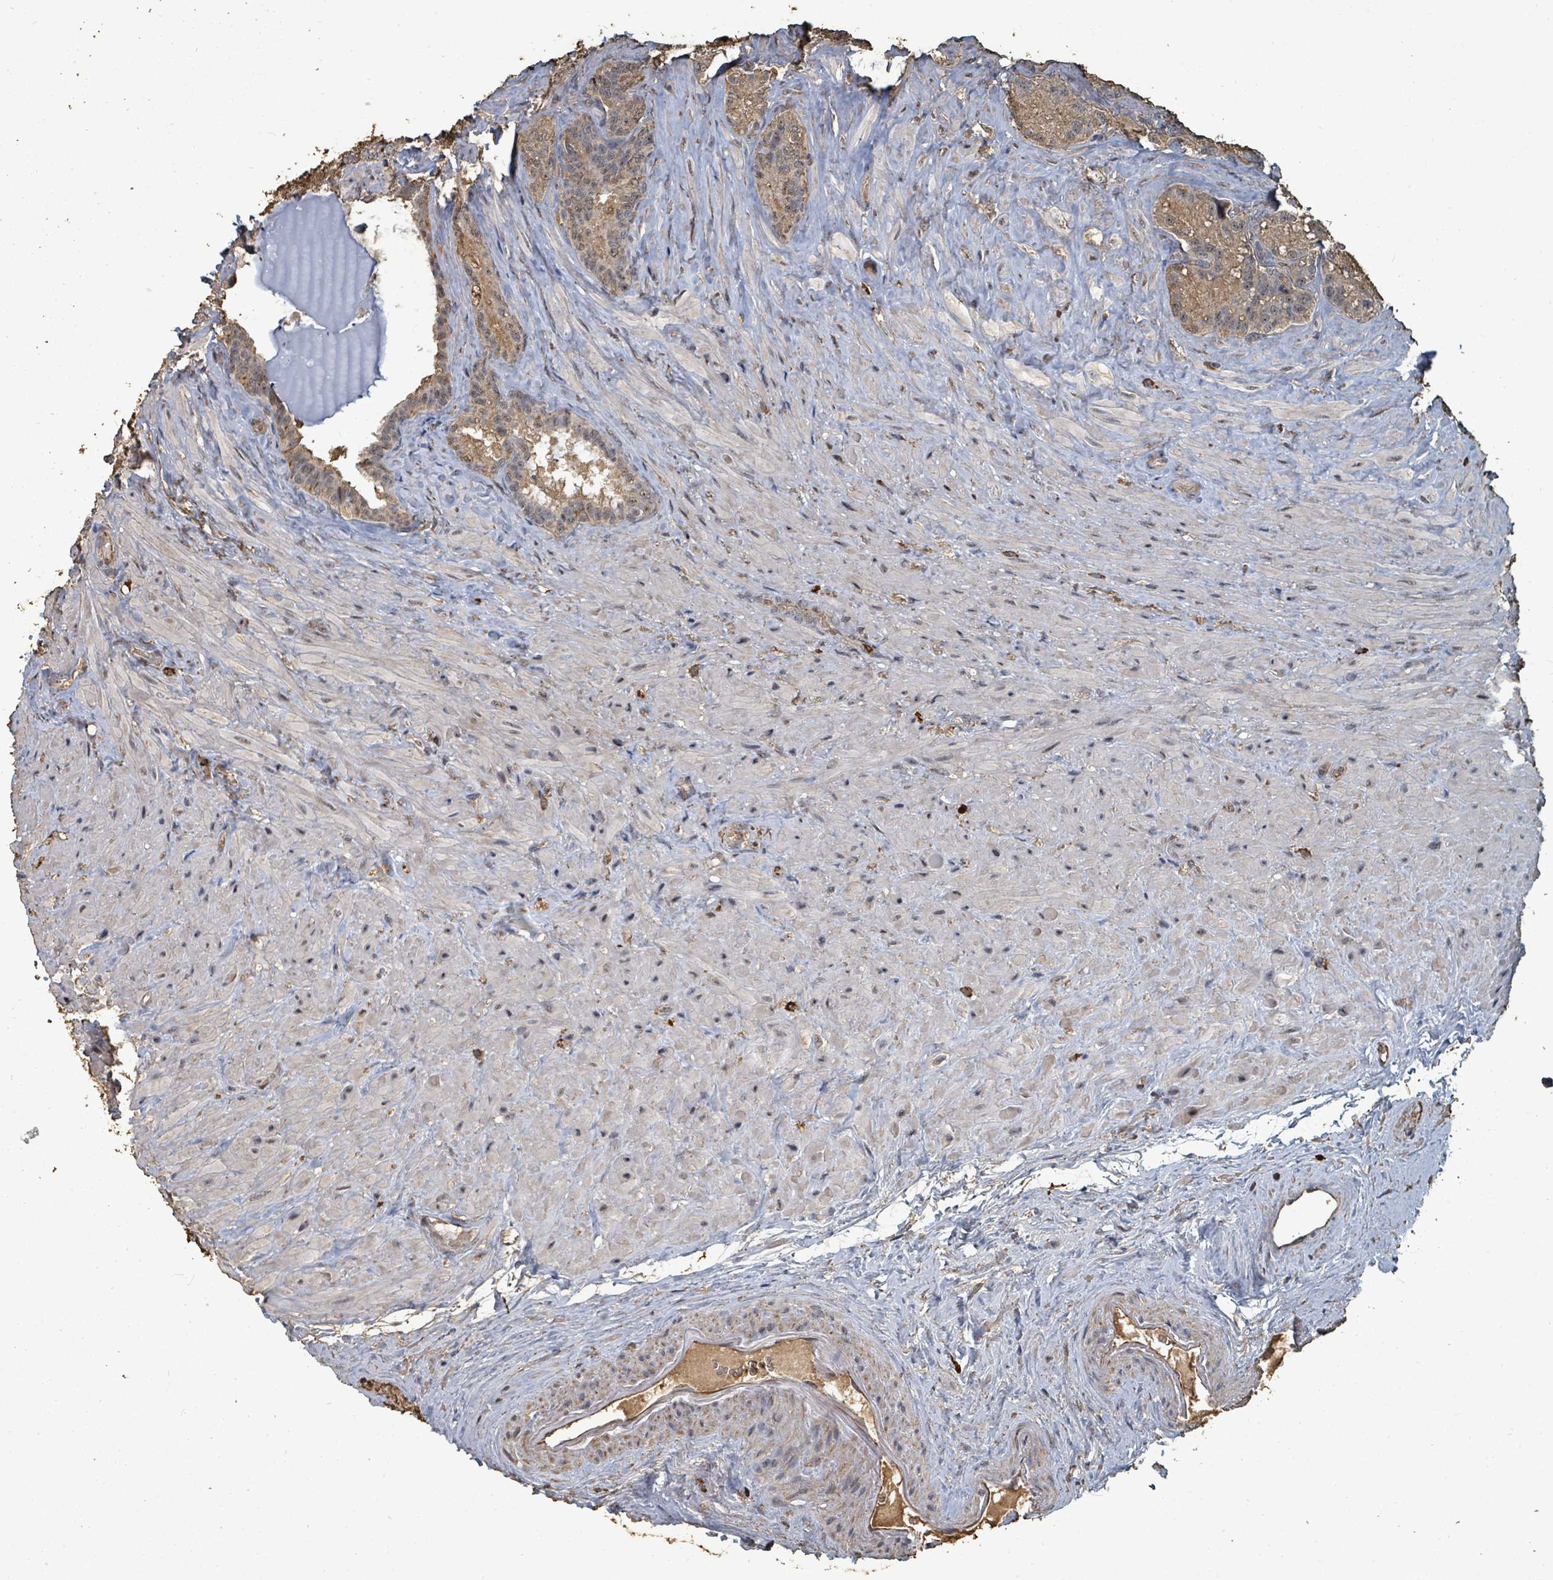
{"staining": {"intensity": "moderate", "quantity": "25%-75%", "location": "cytoplasmic/membranous"}, "tissue": "seminal vesicle", "cell_type": "Glandular cells", "image_type": "normal", "snomed": [{"axis": "morphology", "description": "Normal tissue, NOS"}, {"axis": "topography", "description": "Seminal veicle"}], "caption": "Unremarkable seminal vesicle displays moderate cytoplasmic/membranous staining in about 25%-75% of glandular cells, visualized by immunohistochemistry. The staining is performed using DAB brown chromogen to label protein expression. The nuclei are counter-stained blue using hematoxylin.", "gene": "C6orf52", "patient": {"sex": "male", "age": 62}}